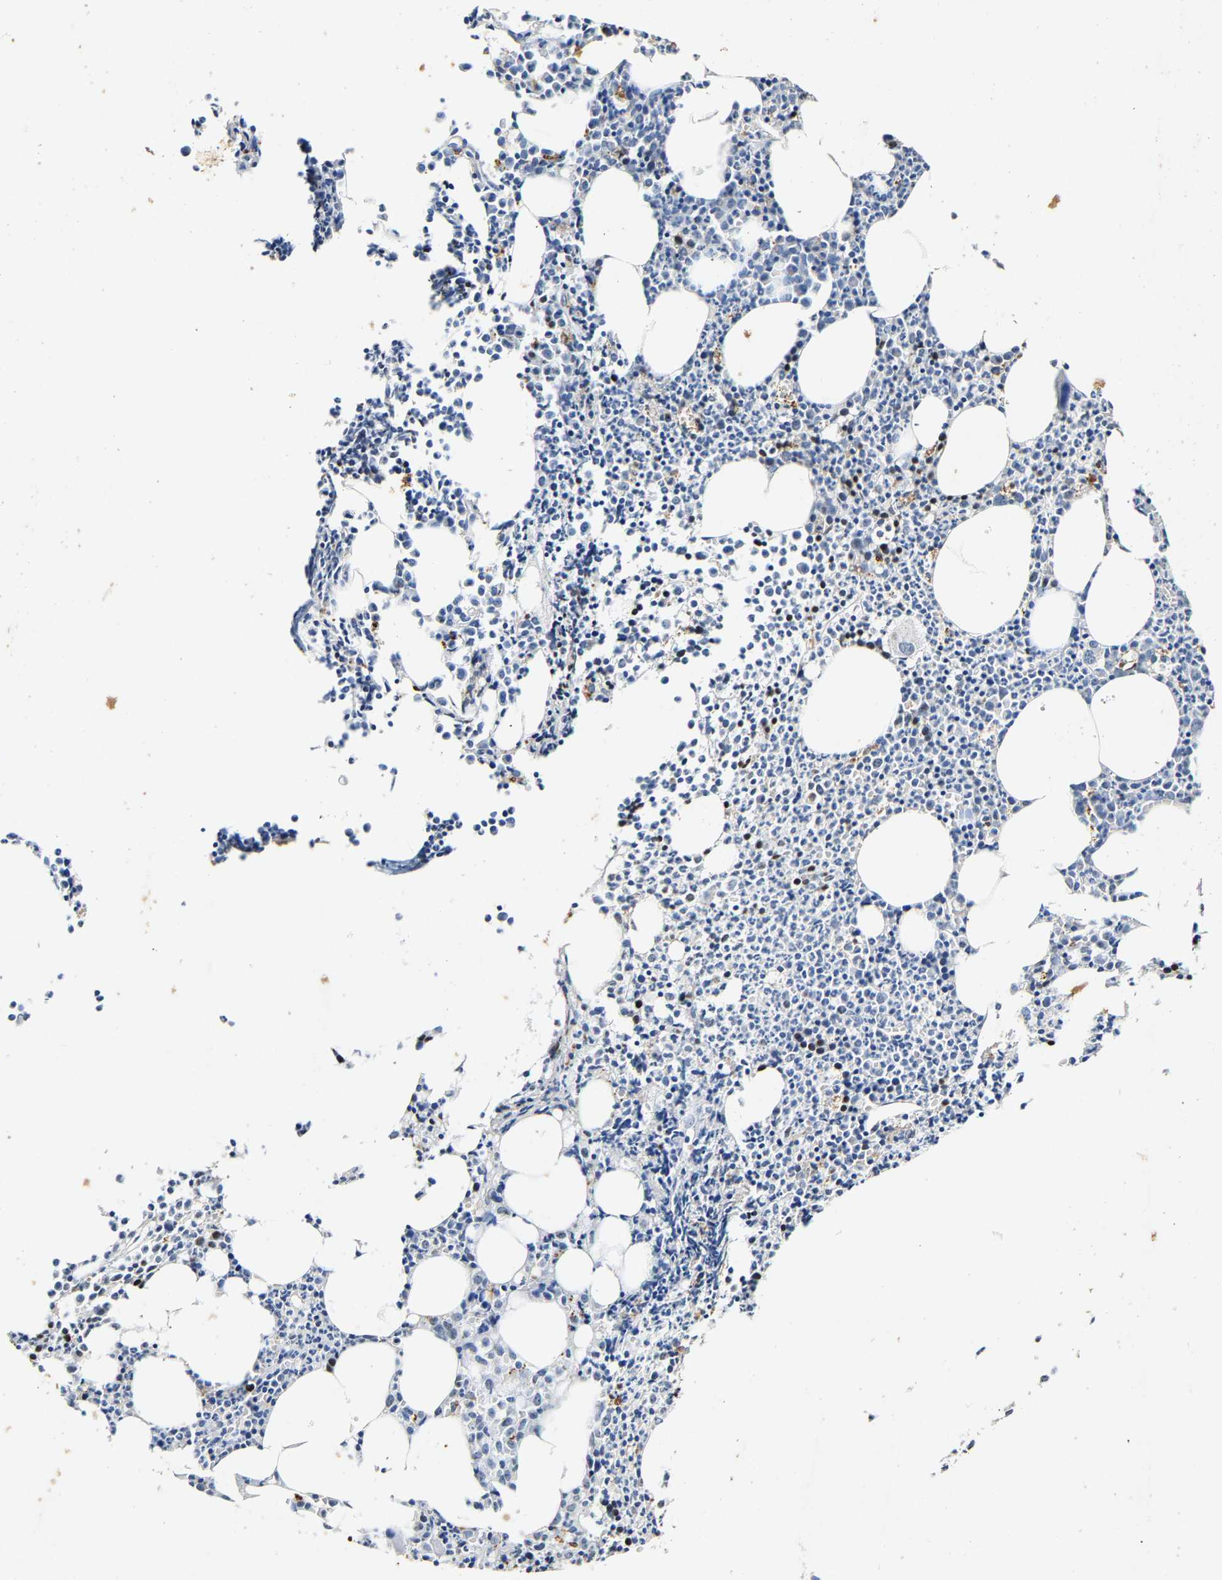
{"staining": {"intensity": "moderate", "quantity": "<25%", "location": "cytoplasmic/membranous"}, "tissue": "bone marrow", "cell_type": "Hematopoietic cells", "image_type": "normal", "snomed": [{"axis": "morphology", "description": "Normal tissue, NOS"}, {"axis": "morphology", "description": "Inflammation, NOS"}, {"axis": "topography", "description": "Bone marrow"}], "caption": "Unremarkable bone marrow displays moderate cytoplasmic/membranous expression in about <25% of hematopoietic cells, visualized by immunohistochemistry.", "gene": "SLCO2B1", "patient": {"sex": "female", "age": 53}}